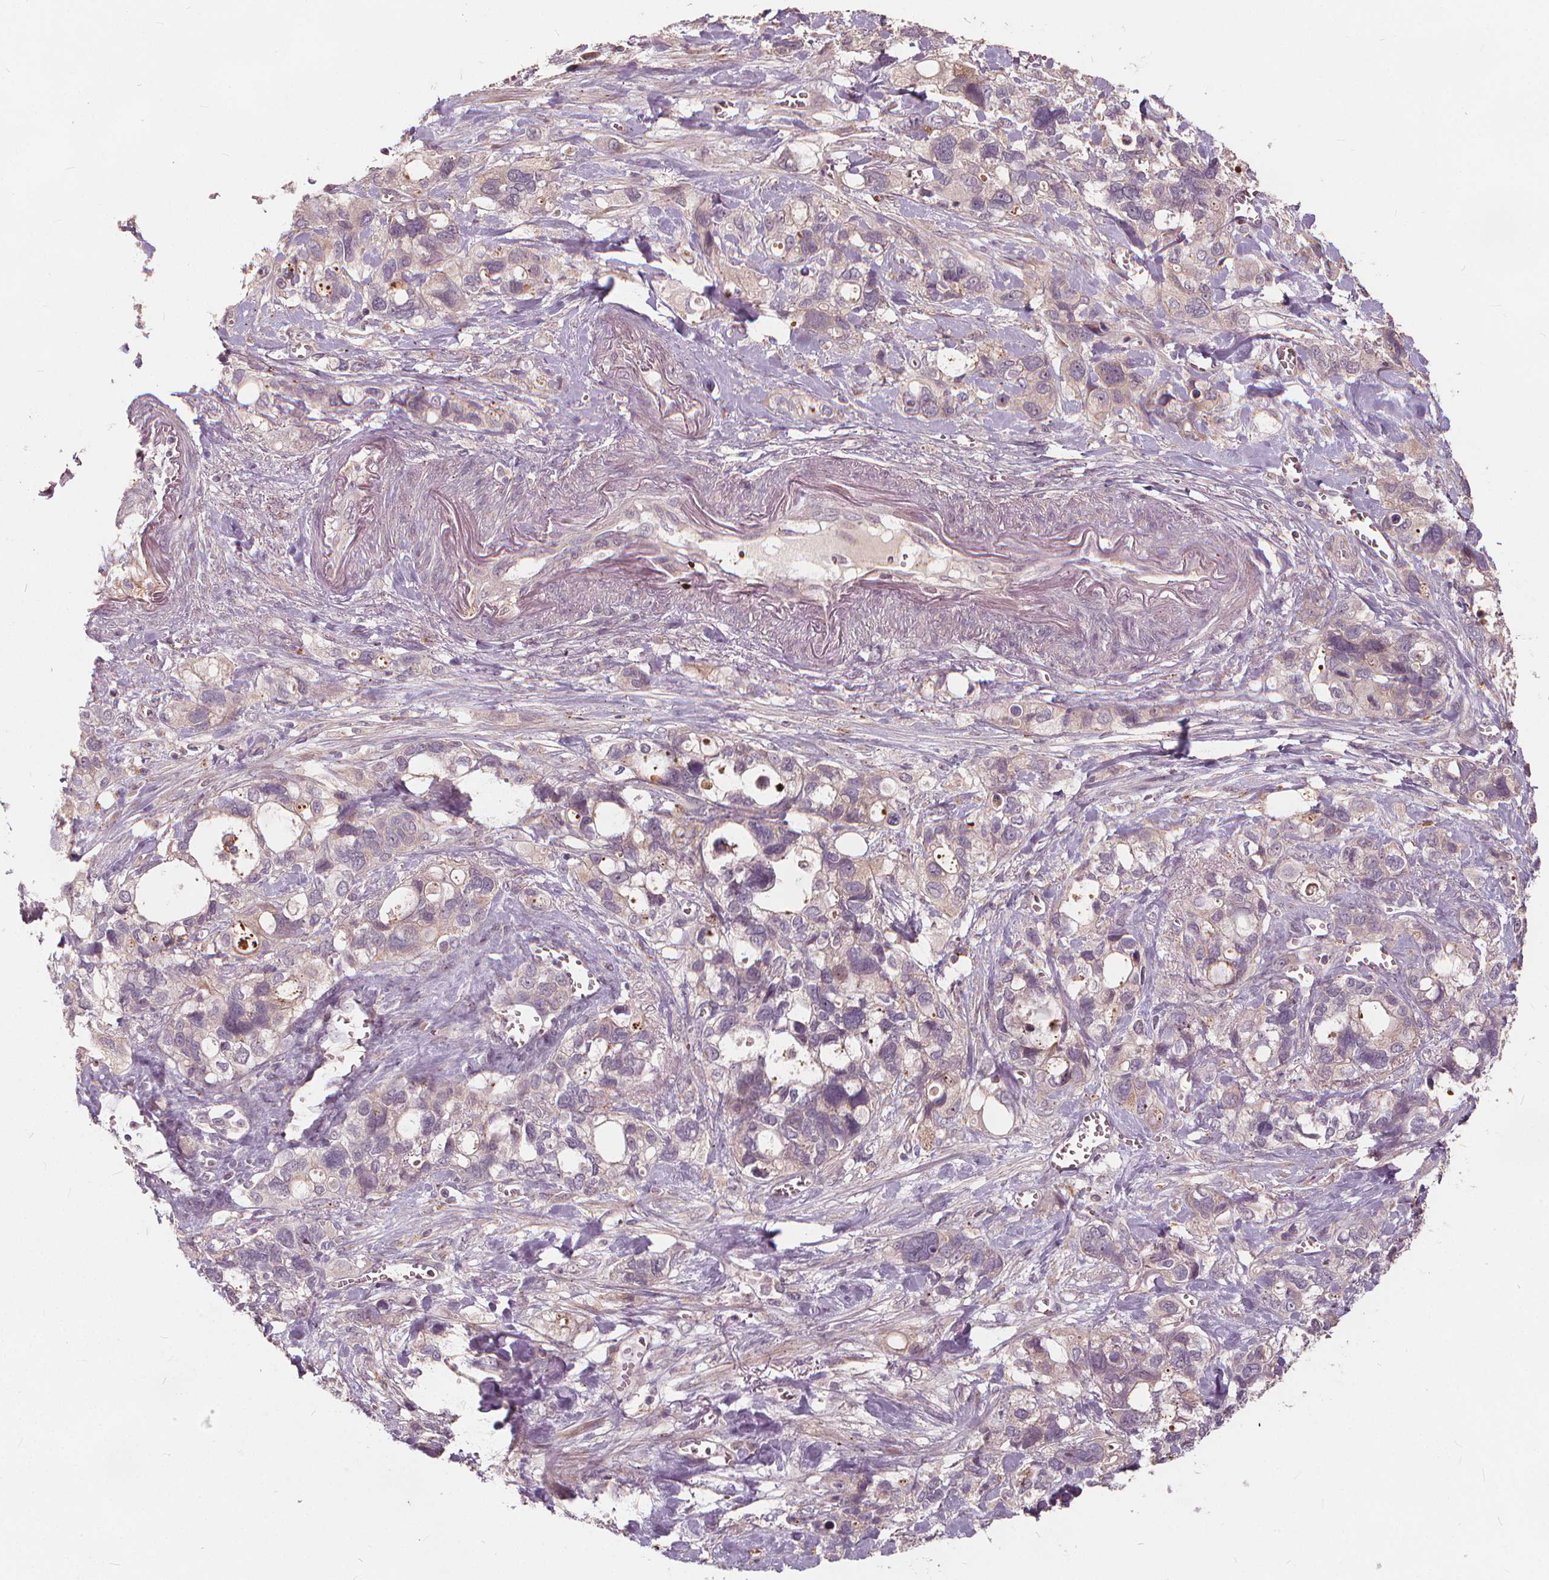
{"staining": {"intensity": "negative", "quantity": "none", "location": "none"}, "tissue": "stomach cancer", "cell_type": "Tumor cells", "image_type": "cancer", "snomed": [{"axis": "morphology", "description": "Adenocarcinoma, NOS"}, {"axis": "topography", "description": "Stomach, upper"}], "caption": "Tumor cells are negative for protein expression in human stomach cancer.", "gene": "IPO13", "patient": {"sex": "female", "age": 81}}